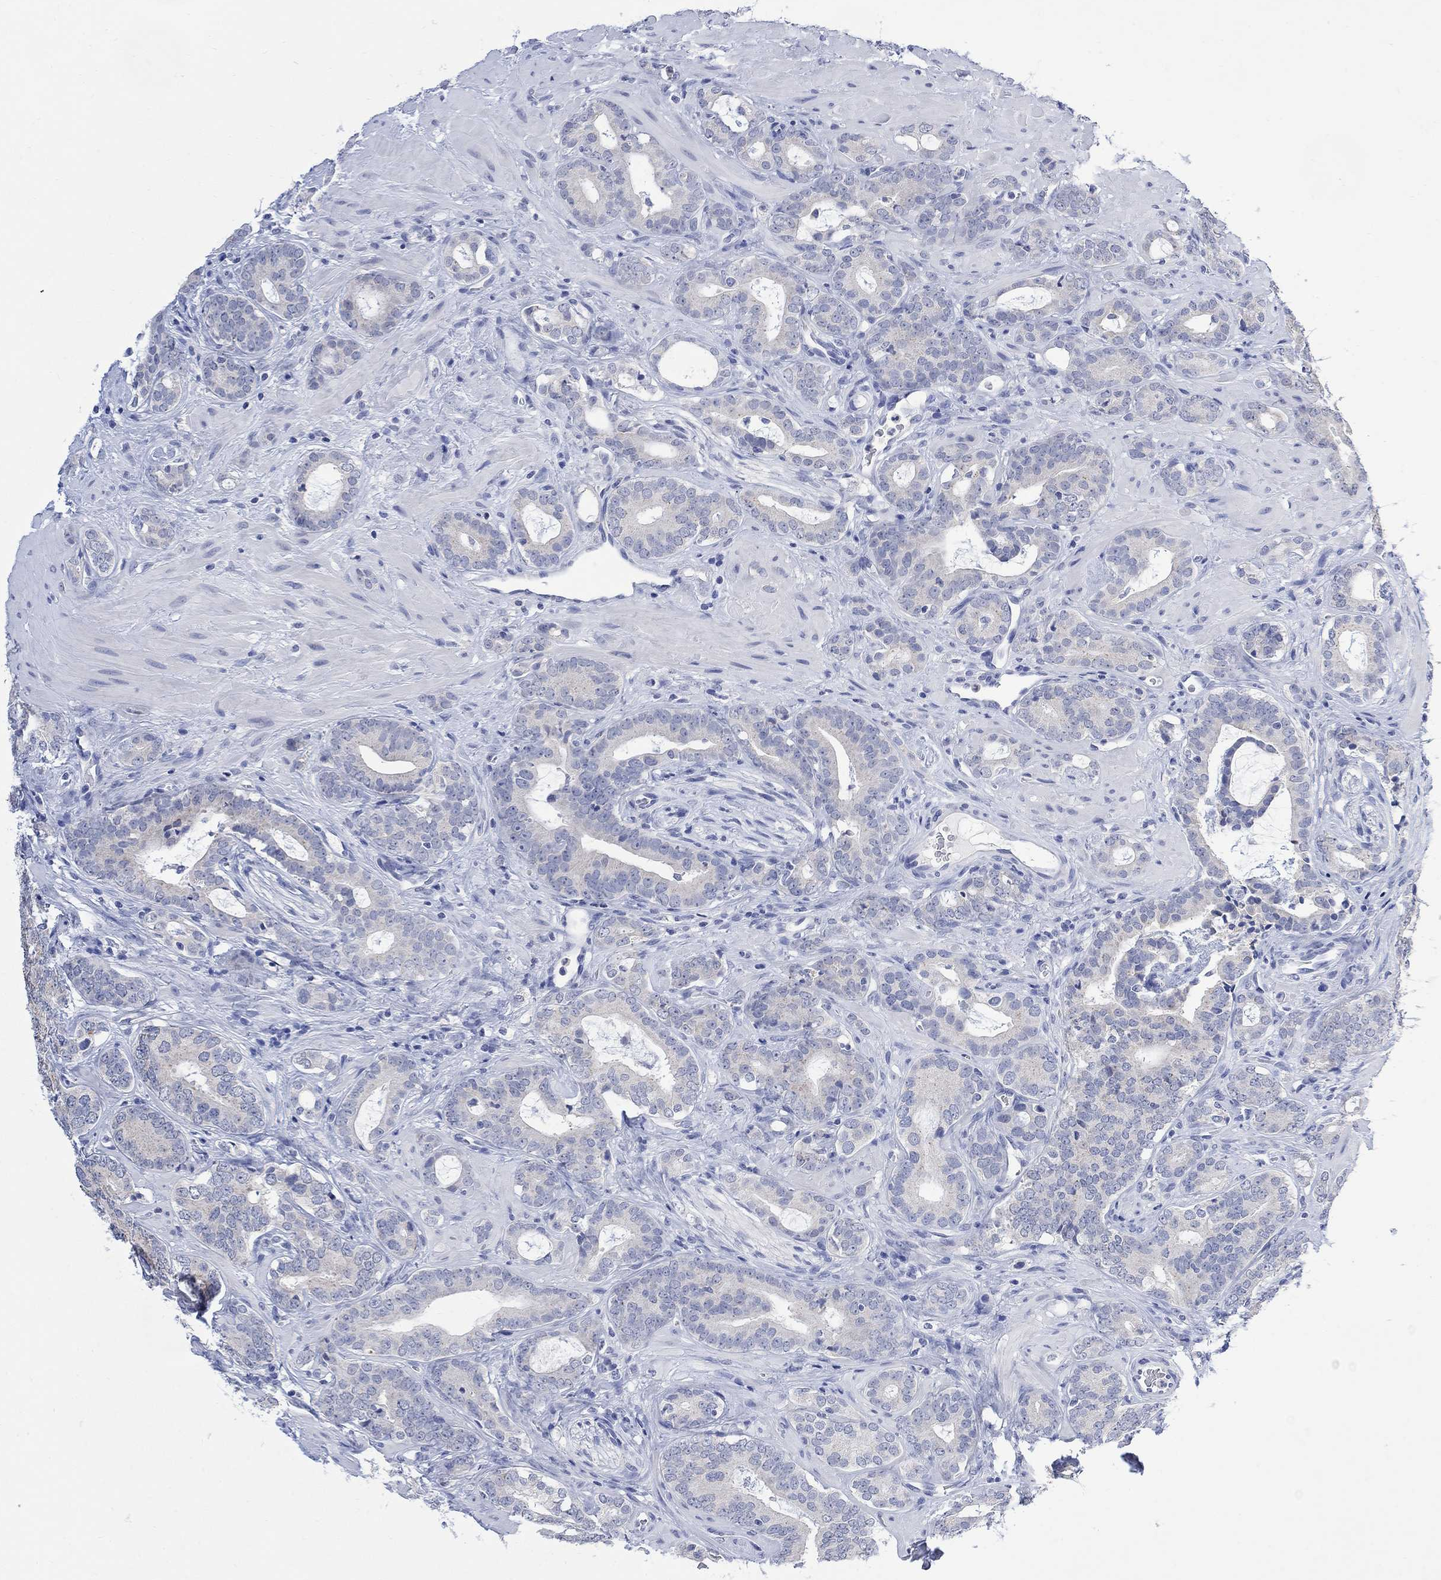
{"staining": {"intensity": "negative", "quantity": "none", "location": "none"}, "tissue": "prostate cancer", "cell_type": "Tumor cells", "image_type": "cancer", "snomed": [{"axis": "morphology", "description": "Adenocarcinoma, NOS"}, {"axis": "topography", "description": "Prostate"}], "caption": "This is an IHC photomicrograph of prostate adenocarcinoma. There is no staining in tumor cells.", "gene": "FBP2", "patient": {"sex": "male", "age": 55}}